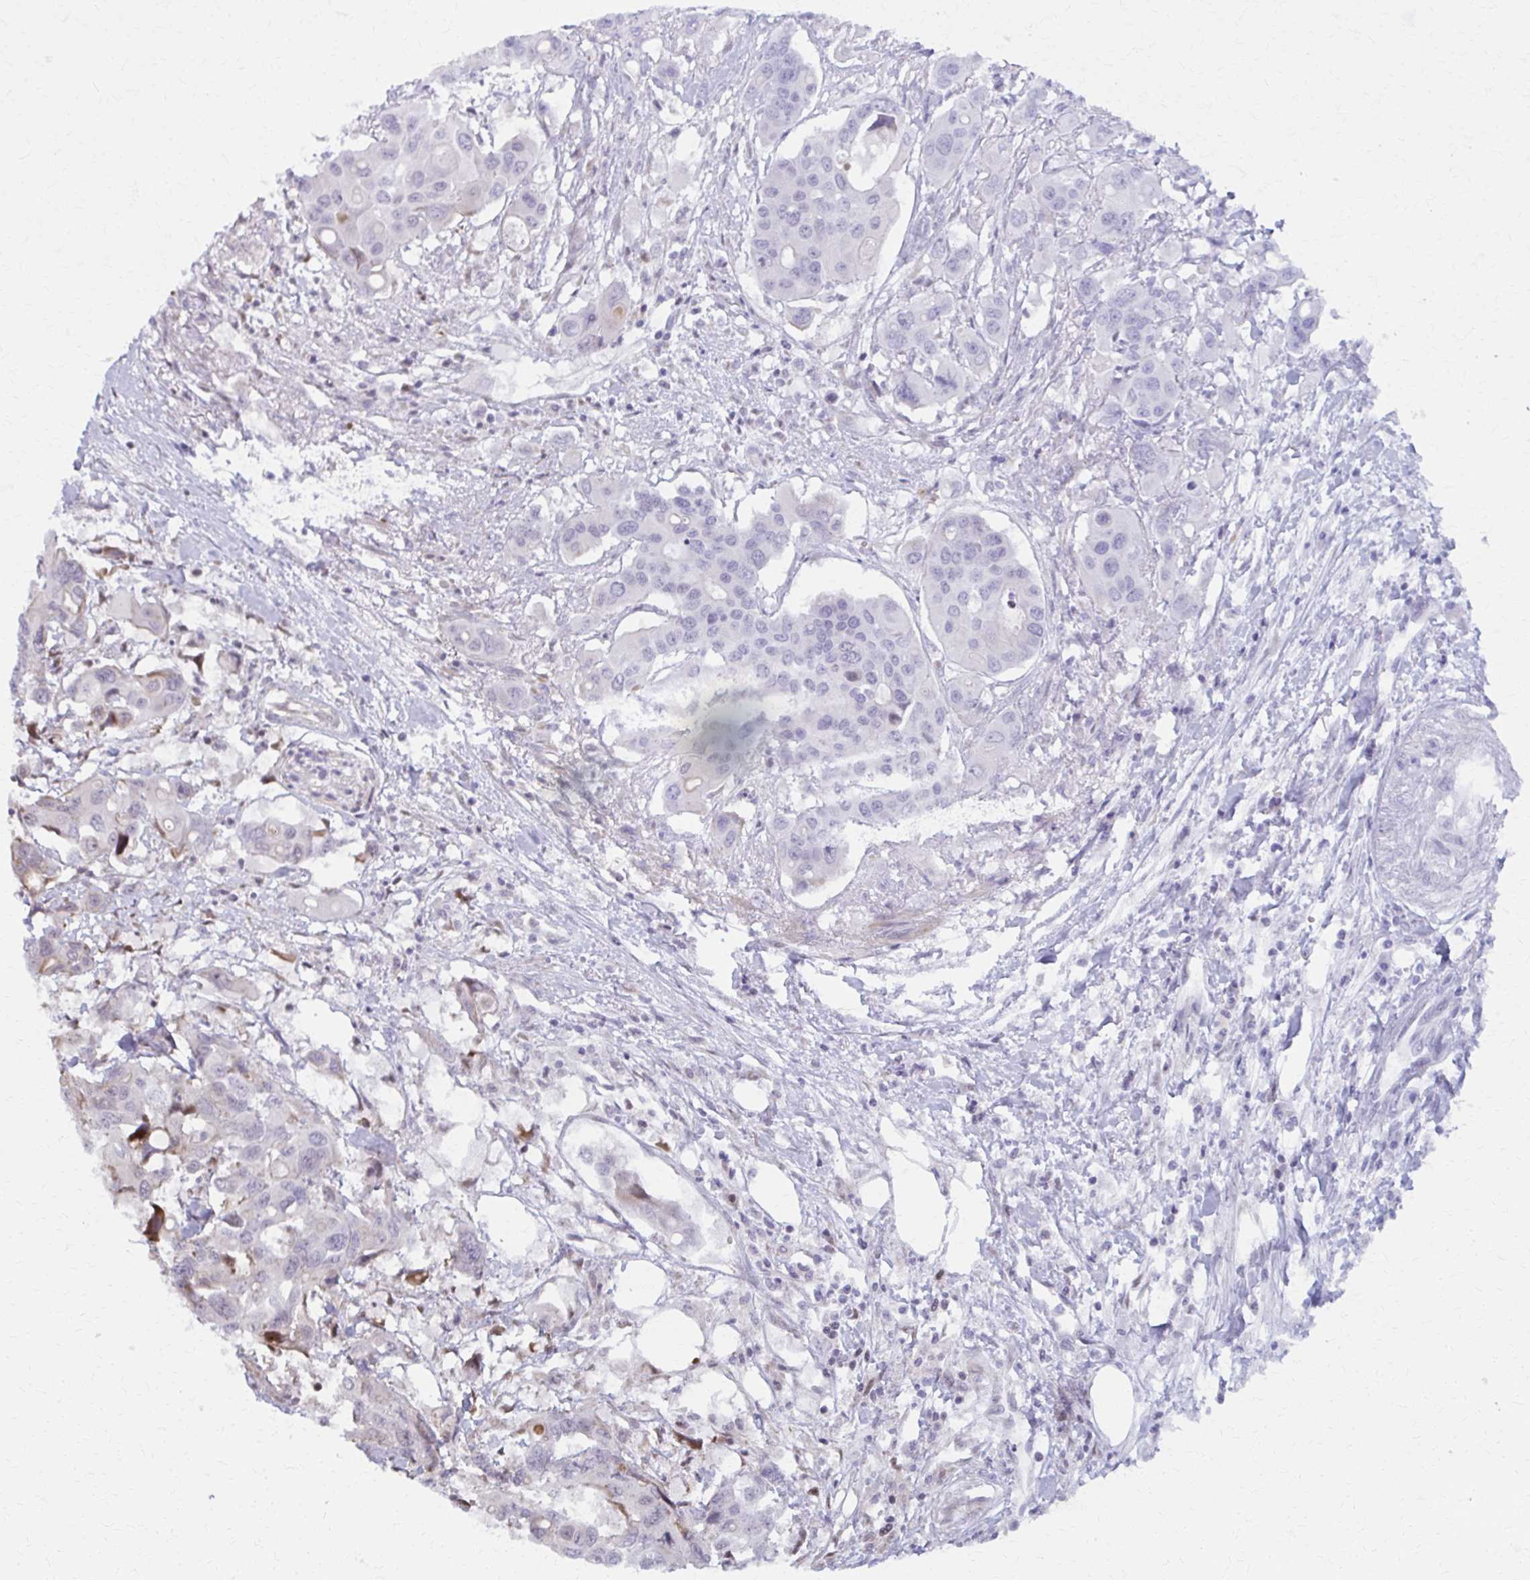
{"staining": {"intensity": "negative", "quantity": "none", "location": "none"}, "tissue": "colorectal cancer", "cell_type": "Tumor cells", "image_type": "cancer", "snomed": [{"axis": "morphology", "description": "Adenocarcinoma, NOS"}, {"axis": "topography", "description": "Colon"}], "caption": "Human colorectal adenocarcinoma stained for a protein using IHC demonstrates no positivity in tumor cells.", "gene": "MAF1", "patient": {"sex": "male", "age": 77}}